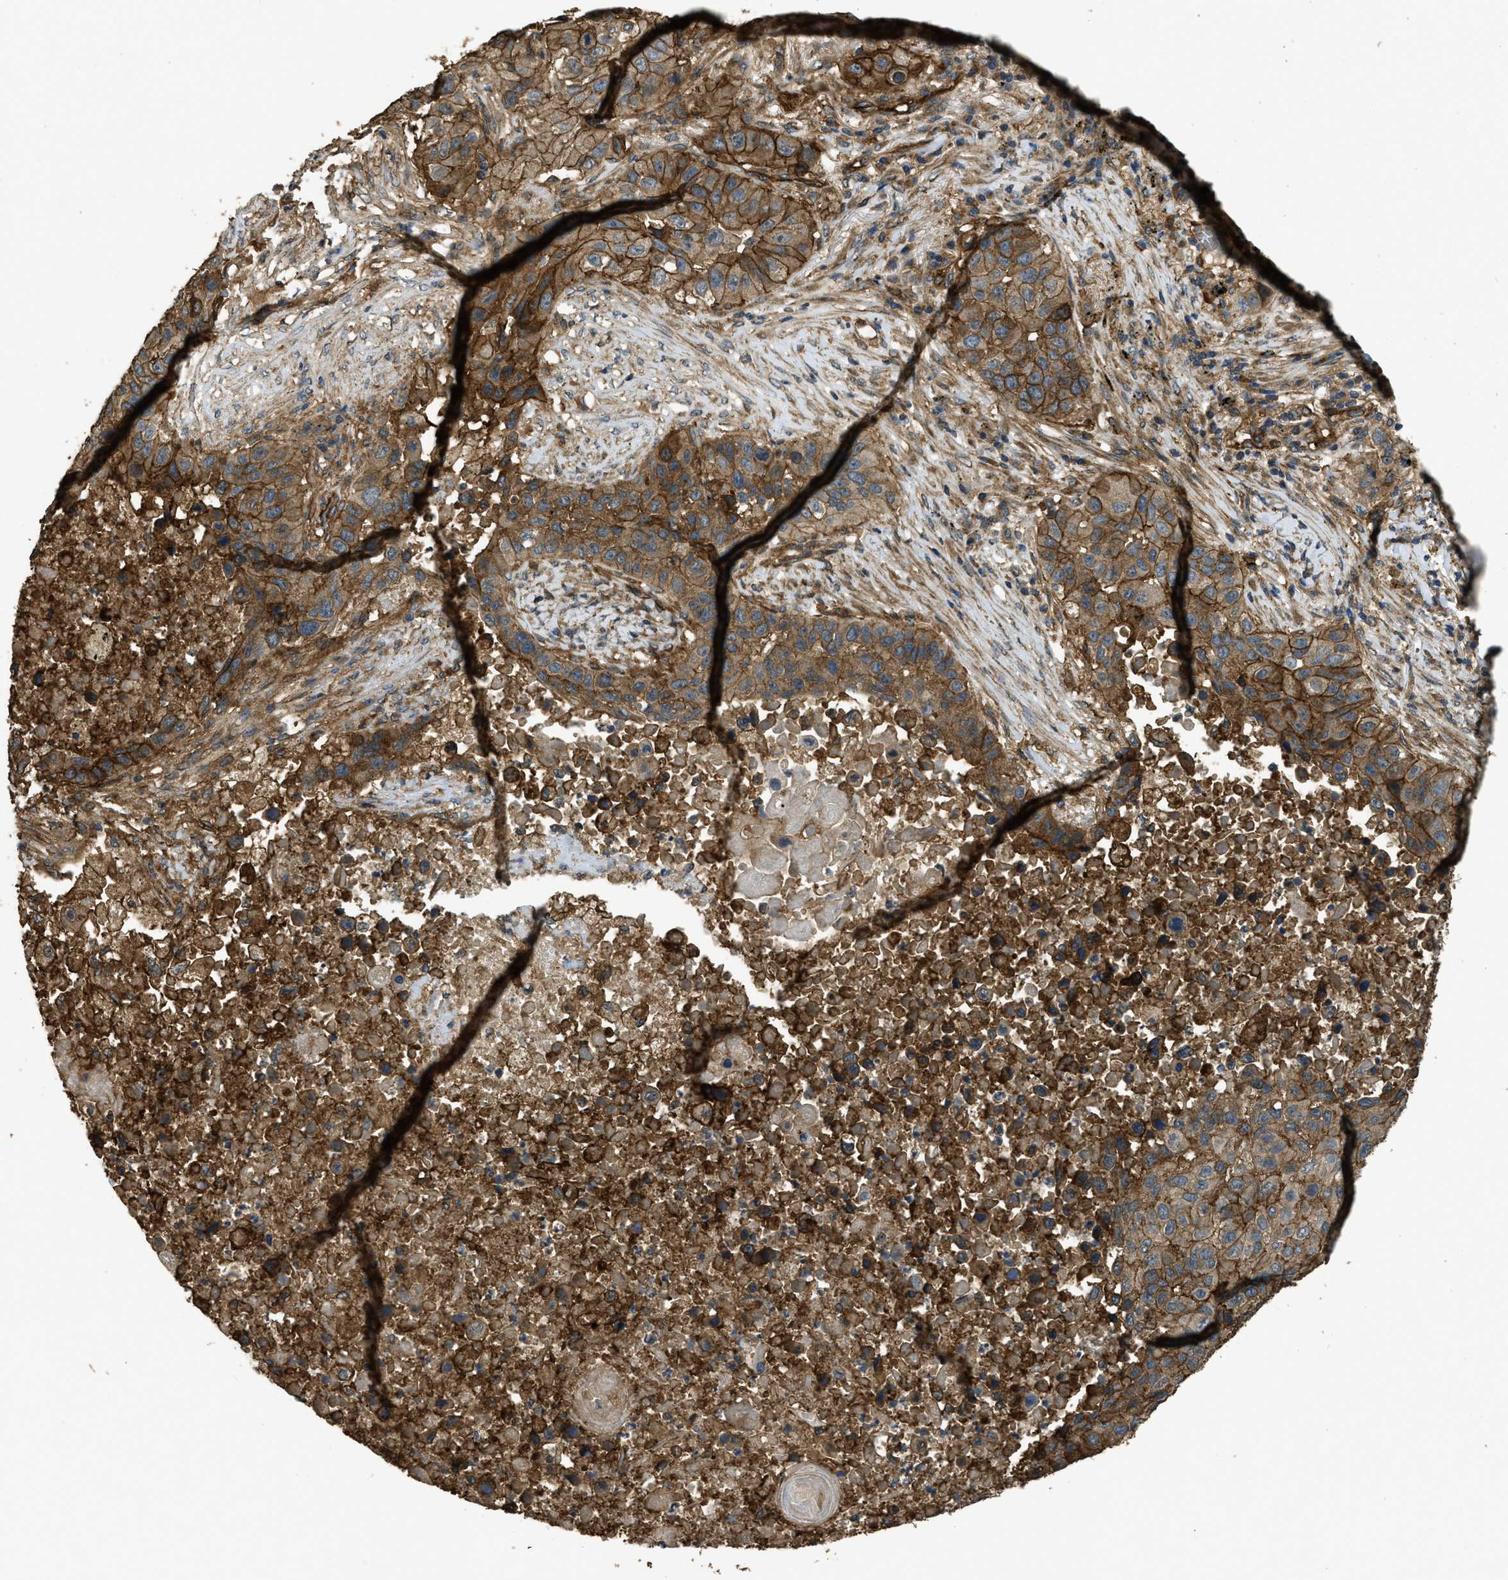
{"staining": {"intensity": "strong", "quantity": ">75%", "location": "cytoplasmic/membranous"}, "tissue": "lung cancer", "cell_type": "Tumor cells", "image_type": "cancer", "snomed": [{"axis": "morphology", "description": "Squamous cell carcinoma, NOS"}, {"axis": "topography", "description": "Lung"}], "caption": "Immunohistochemistry photomicrograph of neoplastic tissue: lung cancer (squamous cell carcinoma) stained using IHC exhibits high levels of strong protein expression localized specifically in the cytoplasmic/membranous of tumor cells, appearing as a cytoplasmic/membranous brown color.", "gene": "CD276", "patient": {"sex": "male", "age": 57}}